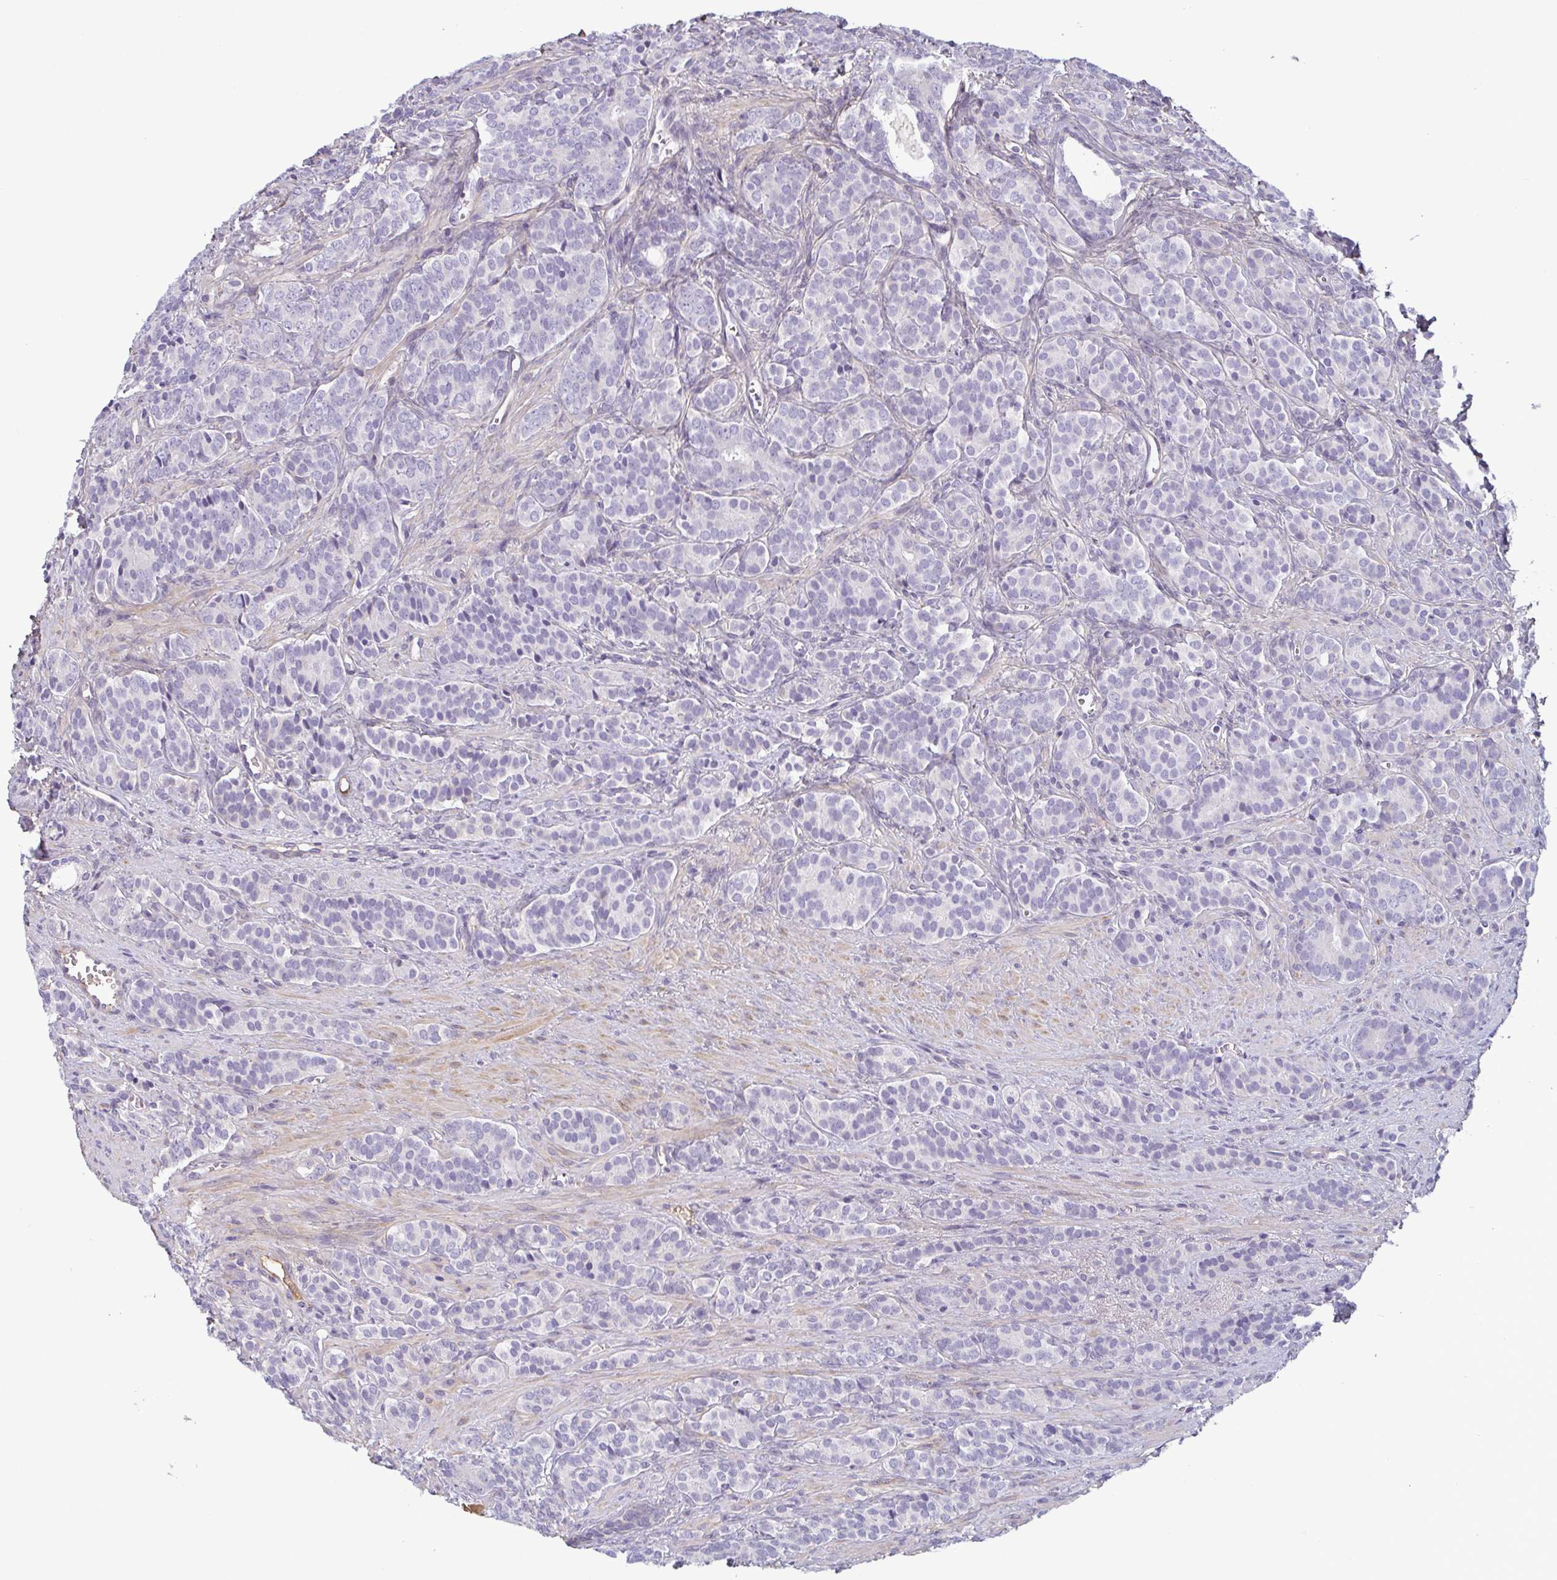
{"staining": {"intensity": "negative", "quantity": "none", "location": "none"}, "tissue": "prostate cancer", "cell_type": "Tumor cells", "image_type": "cancer", "snomed": [{"axis": "morphology", "description": "Adenocarcinoma, High grade"}, {"axis": "topography", "description": "Prostate"}], "caption": "This photomicrograph is of prostate cancer stained with immunohistochemistry to label a protein in brown with the nuclei are counter-stained blue. There is no positivity in tumor cells. (DAB (3,3'-diaminobenzidine) immunohistochemistry (IHC), high magnification).", "gene": "ECM1", "patient": {"sex": "male", "age": 84}}